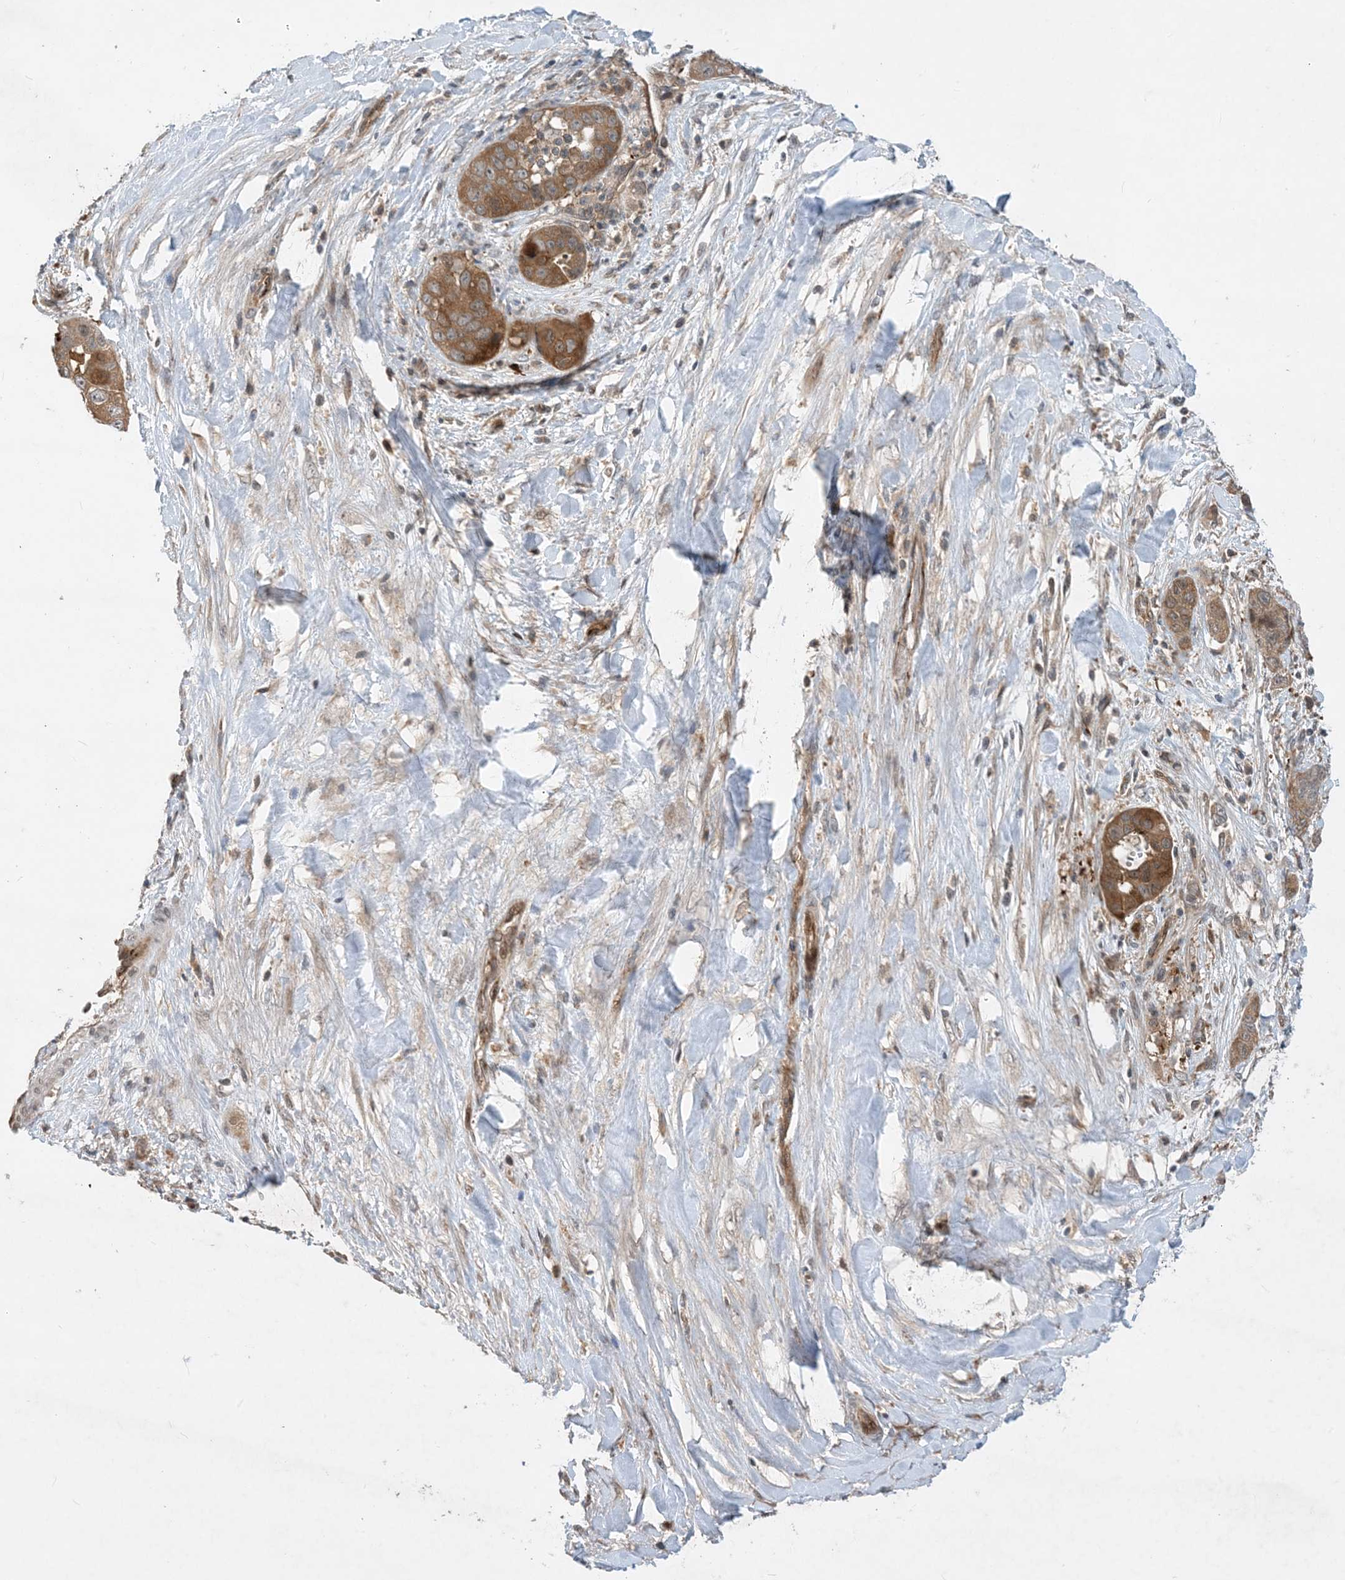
{"staining": {"intensity": "moderate", "quantity": ">75%", "location": "cytoplasmic/membranous"}, "tissue": "liver cancer", "cell_type": "Tumor cells", "image_type": "cancer", "snomed": [{"axis": "morphology", "description": "Cholangiocarcinoma"}, {"axis": "topography", "description": "Liver"}], "caption": "A micrograph of human liver cholangiocarcinoma stained for a protein displays moderate cytoplasmic/membranous brown staining in tumor cells.", "gene": "TINAG", "patient": {"sex": "female", "age": 52}}